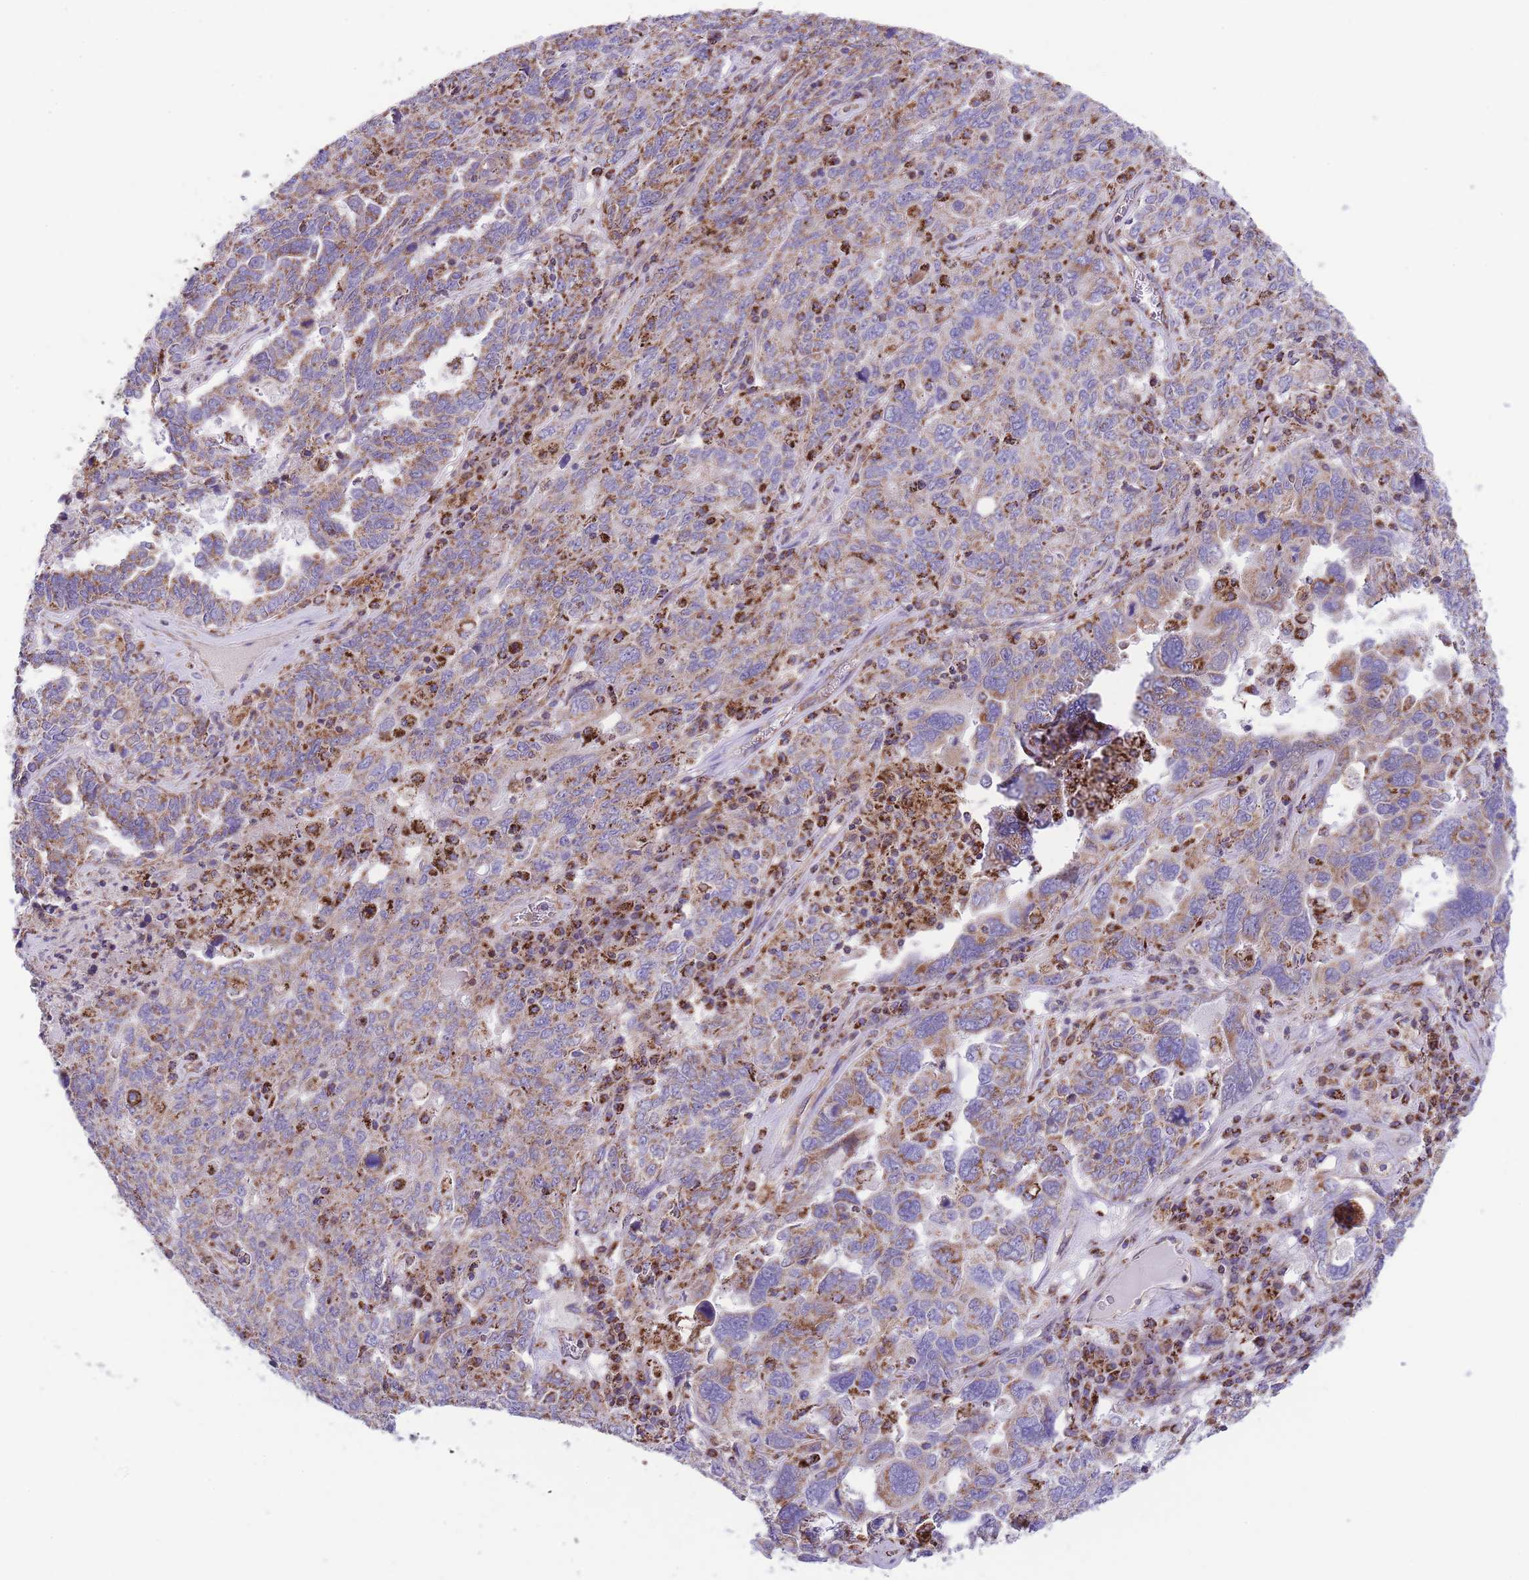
{"staining": {"intensity": "moderate", "quantity": ">75%", "location": "cytoplasmic/membranous"}, "tissue": "ovarian cancer", "cell_type": "Tumor cells", "image_type": "cancer", "snomed": [{"axis": "morphology", "description": "Carcinoma, endometroid"}, {"axis": "topography", "description": "Ovary"}], "caption": "Immunohistochemistry (IHC) photomicrograph of ovarian cancer stained for a protein (brown), which shows medium levels of moderate cytoplasmic/membranous positivity in about >75% of tumor cells.", "gene": "ST3GAL3", "patient": {"sex": "female", "age": 62}}